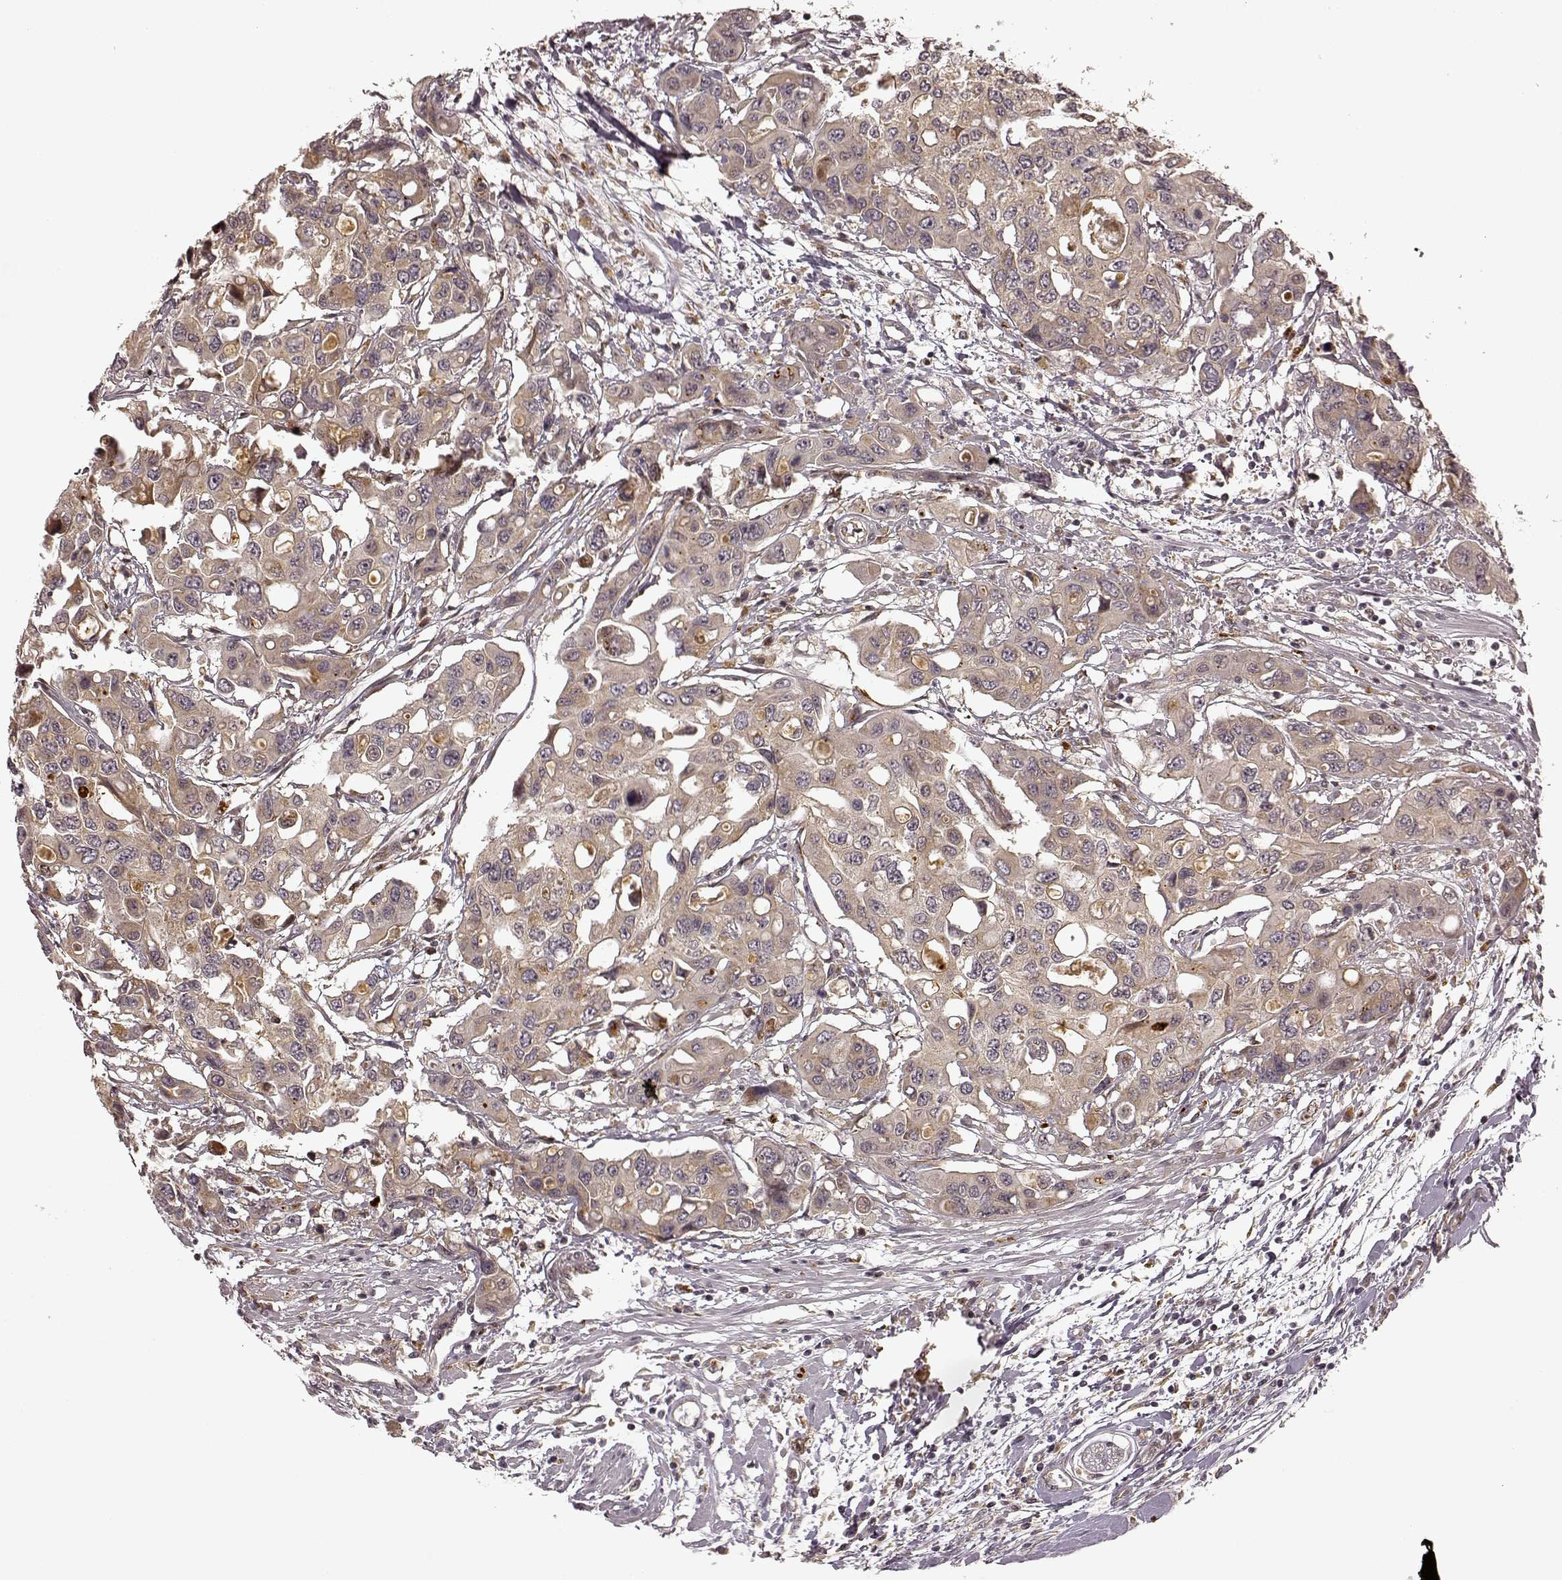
{"staining": {"intensity": "weak", "quantity": ">75%", "location": "cytoplasmic/membranous"}, "tissue": "colorectal cancer", "cell_type": "Tumor cells", "image_type": "cancer", "snomed": [{"axis": "morphology", "description": "Adenocarcinoma, NOS"}, {"axis": "topography", "description": "Colon"}], "caption": "Weak cytoplasmic/membranous protein positivity is appreciated in about >75% of tumor cells in adenocarcinoma (colorectal). Using DAB (3,3'-diaminobenzidine) (brown) and hematoxylin (blue) stains, captured at high magnification using brightfield microscopy.", "gene": "SLC12A9", "patient": {"sex": "male", "age": 77}}